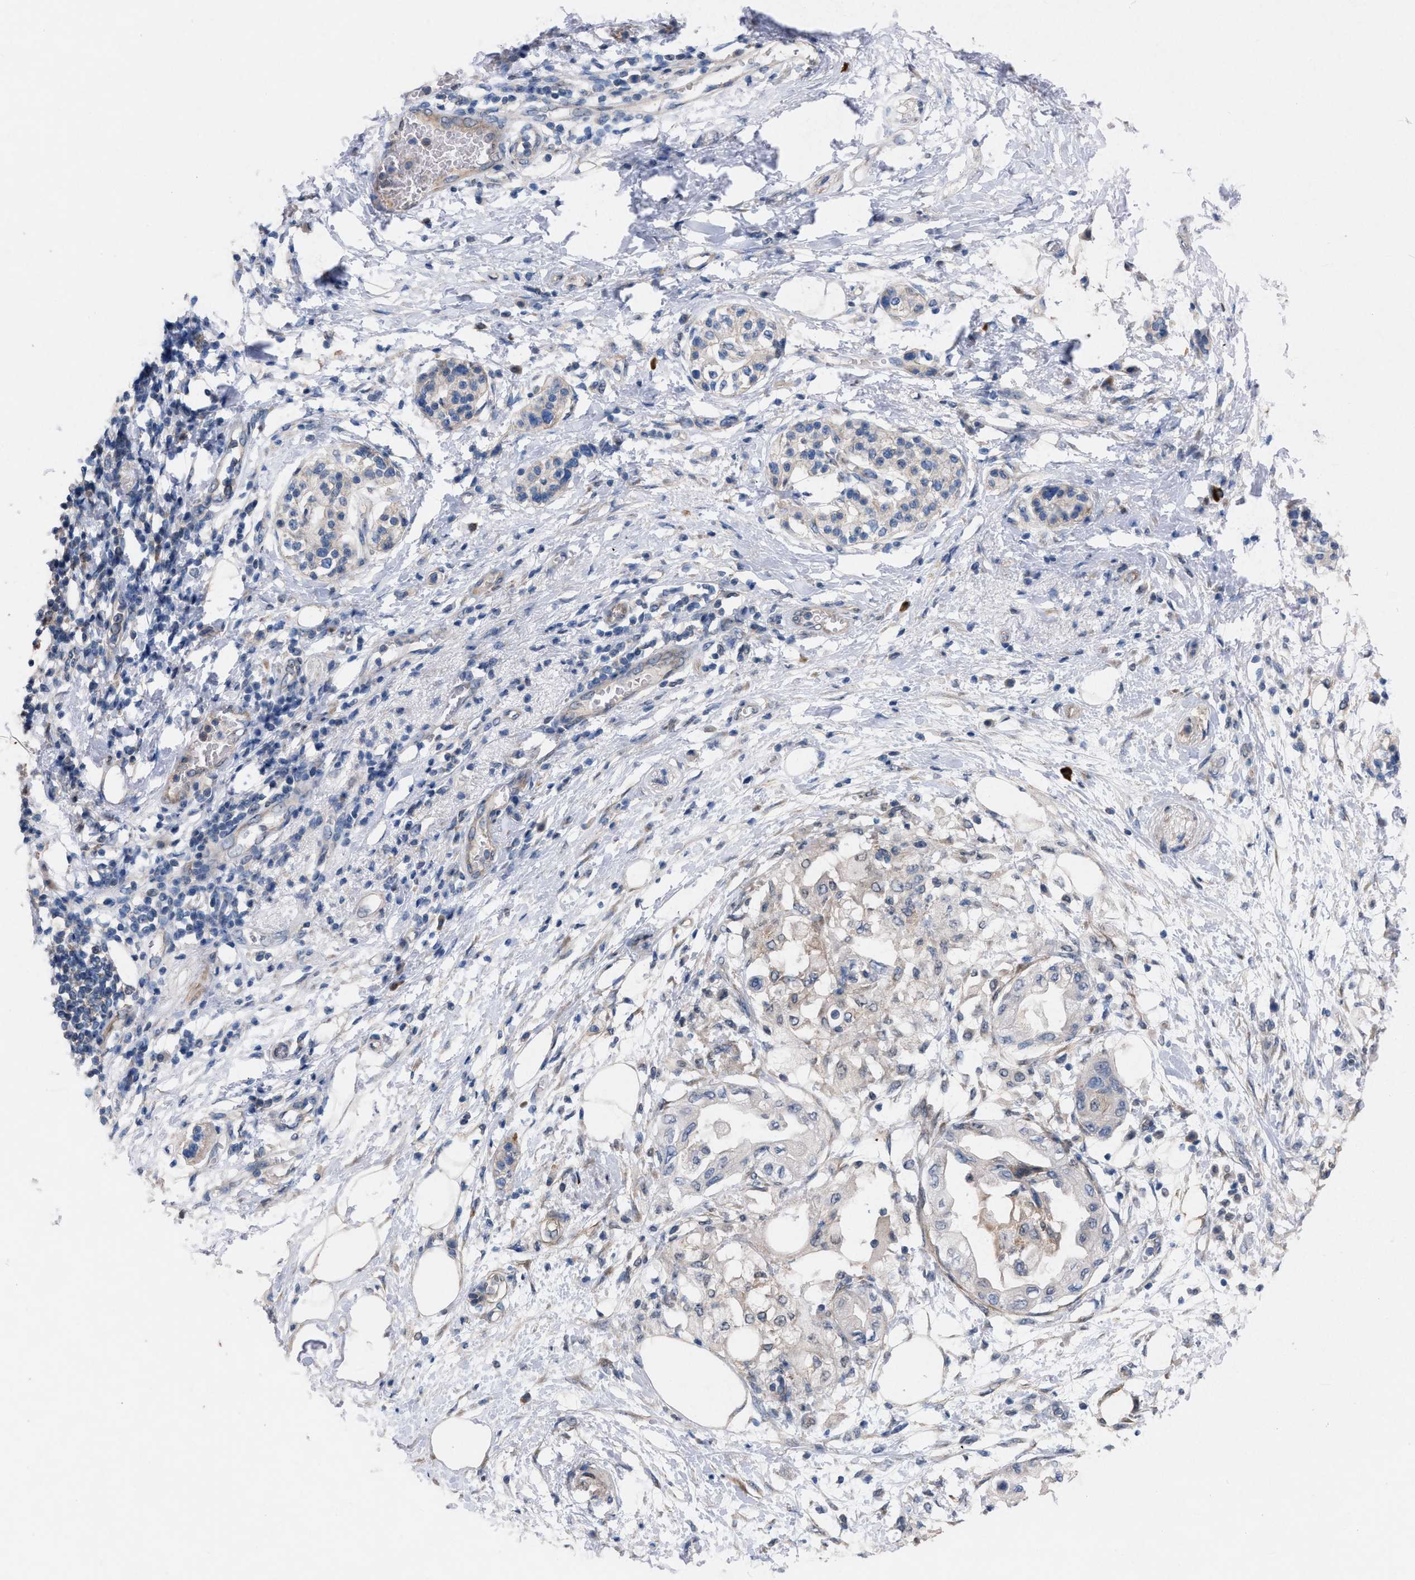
{"staining": {"intensity": "negative", "quantity": "none", "location": "none"}, "tissue": "pancreatic cancer", "cell_type": "Tumor cells", "image_type": "cancer", "snomed": [{"axis": "morphology", "description": "Normal tissue, NOS"}, {"axis": "morphology", "description": "Adenocarcinoma, NOS"}, {"axis": "topography", "description": "Pancreas"}, {"axis": "topography", "description": "Duodenum"}], "caption": "Image shows no protein positivity in tumor cells of adenocarcinoma (pancreatic) tissue.", "gene": "TMEM131", "patient": {"sex": "female", "age": 60}}